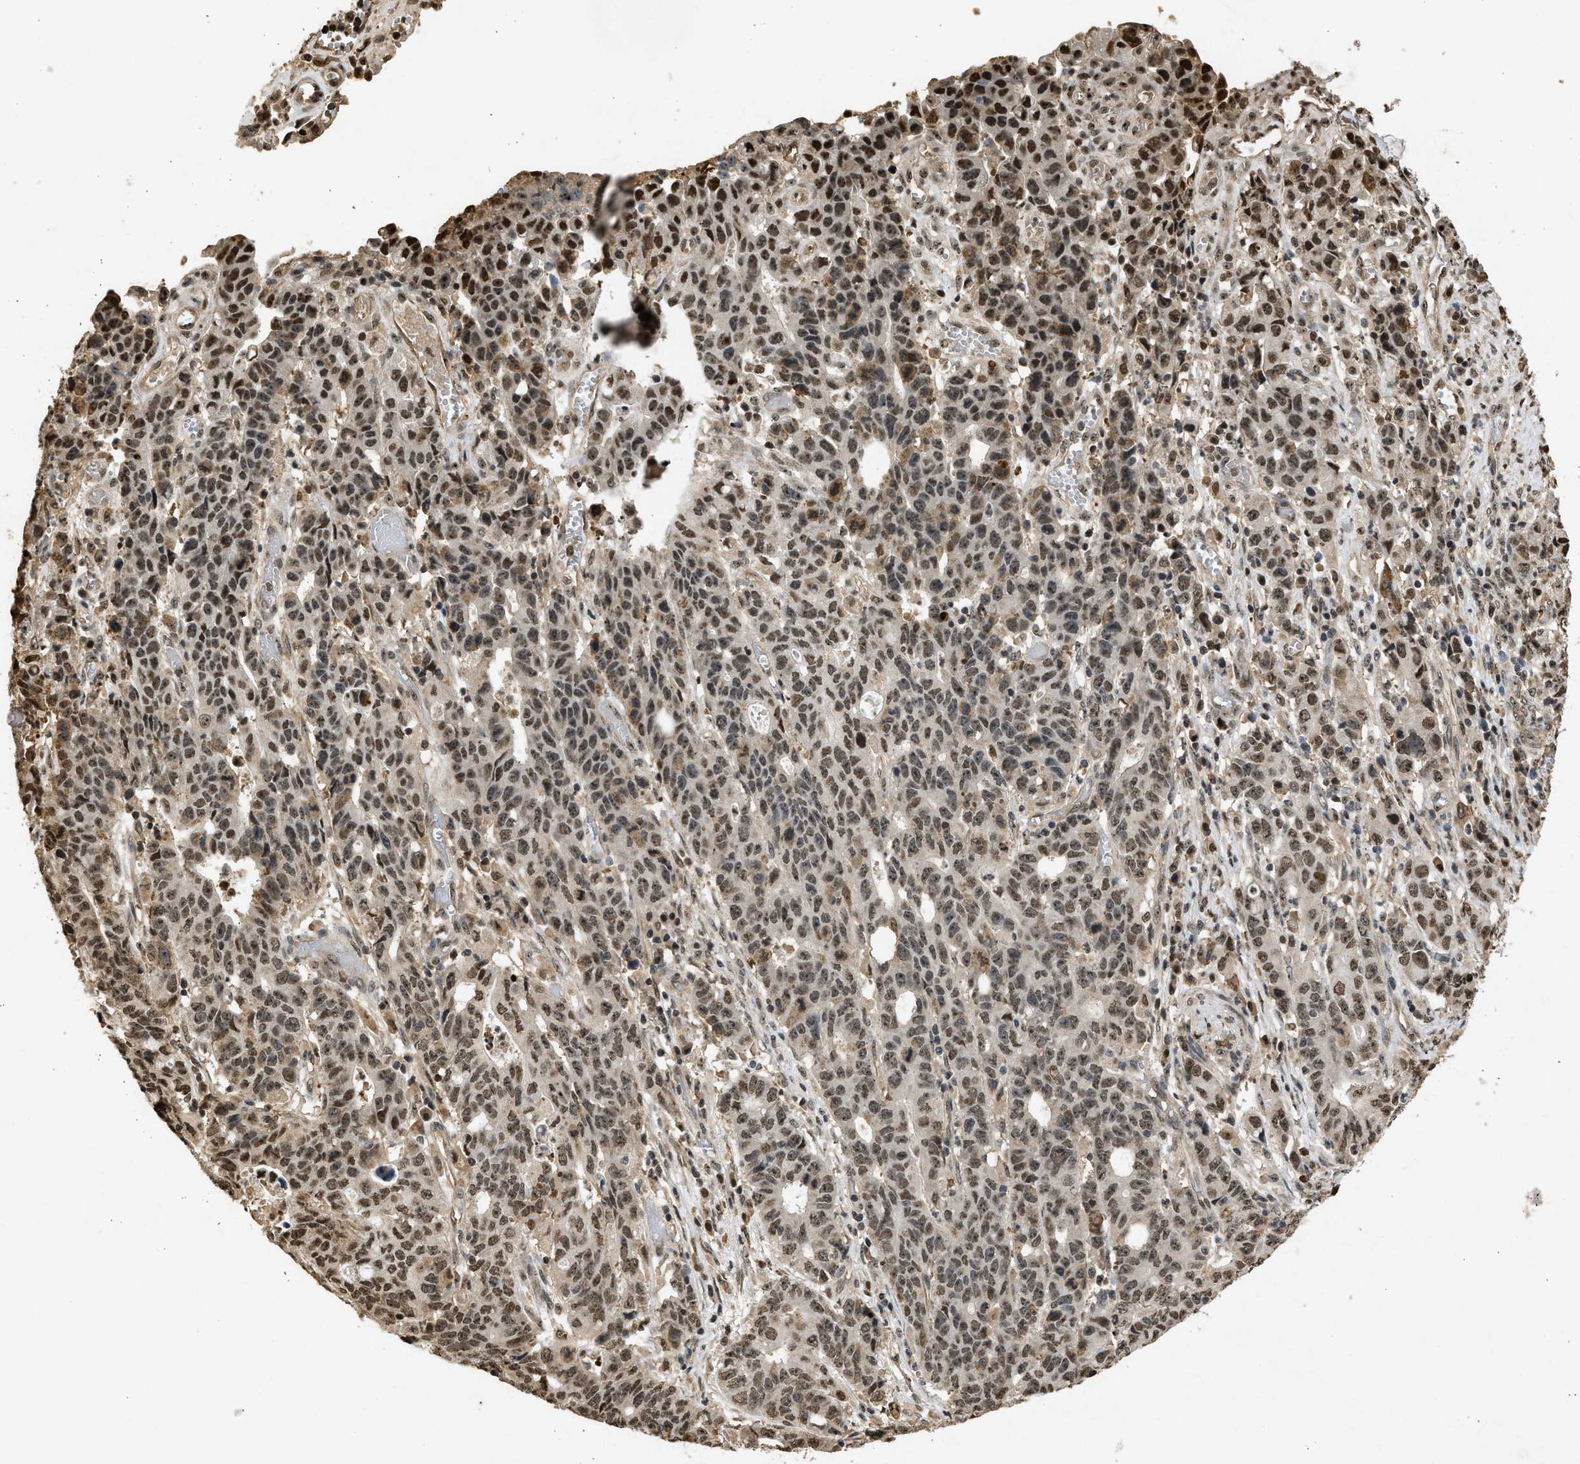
{"staining": {"intensity": "moderate", "quantity": ">75%", "location": "nuclear"}, "tissue": "stomach cancer", "cell_type": "Tumor cells", "image_type": "cancer", "snomed": [{"axis": "morphology", "description": "Adenocarcinoma, NOS"}, {"axis": "topography", "description": "Stomach, upper"}], "caption": "Tumor cells show medium levels of moderate nuclear expression in approximately >75% of cells in human stomach cancer (adenocarcinoma).", "gene": "TFDP2", "patient": {"sex": "male", "age": 69}}